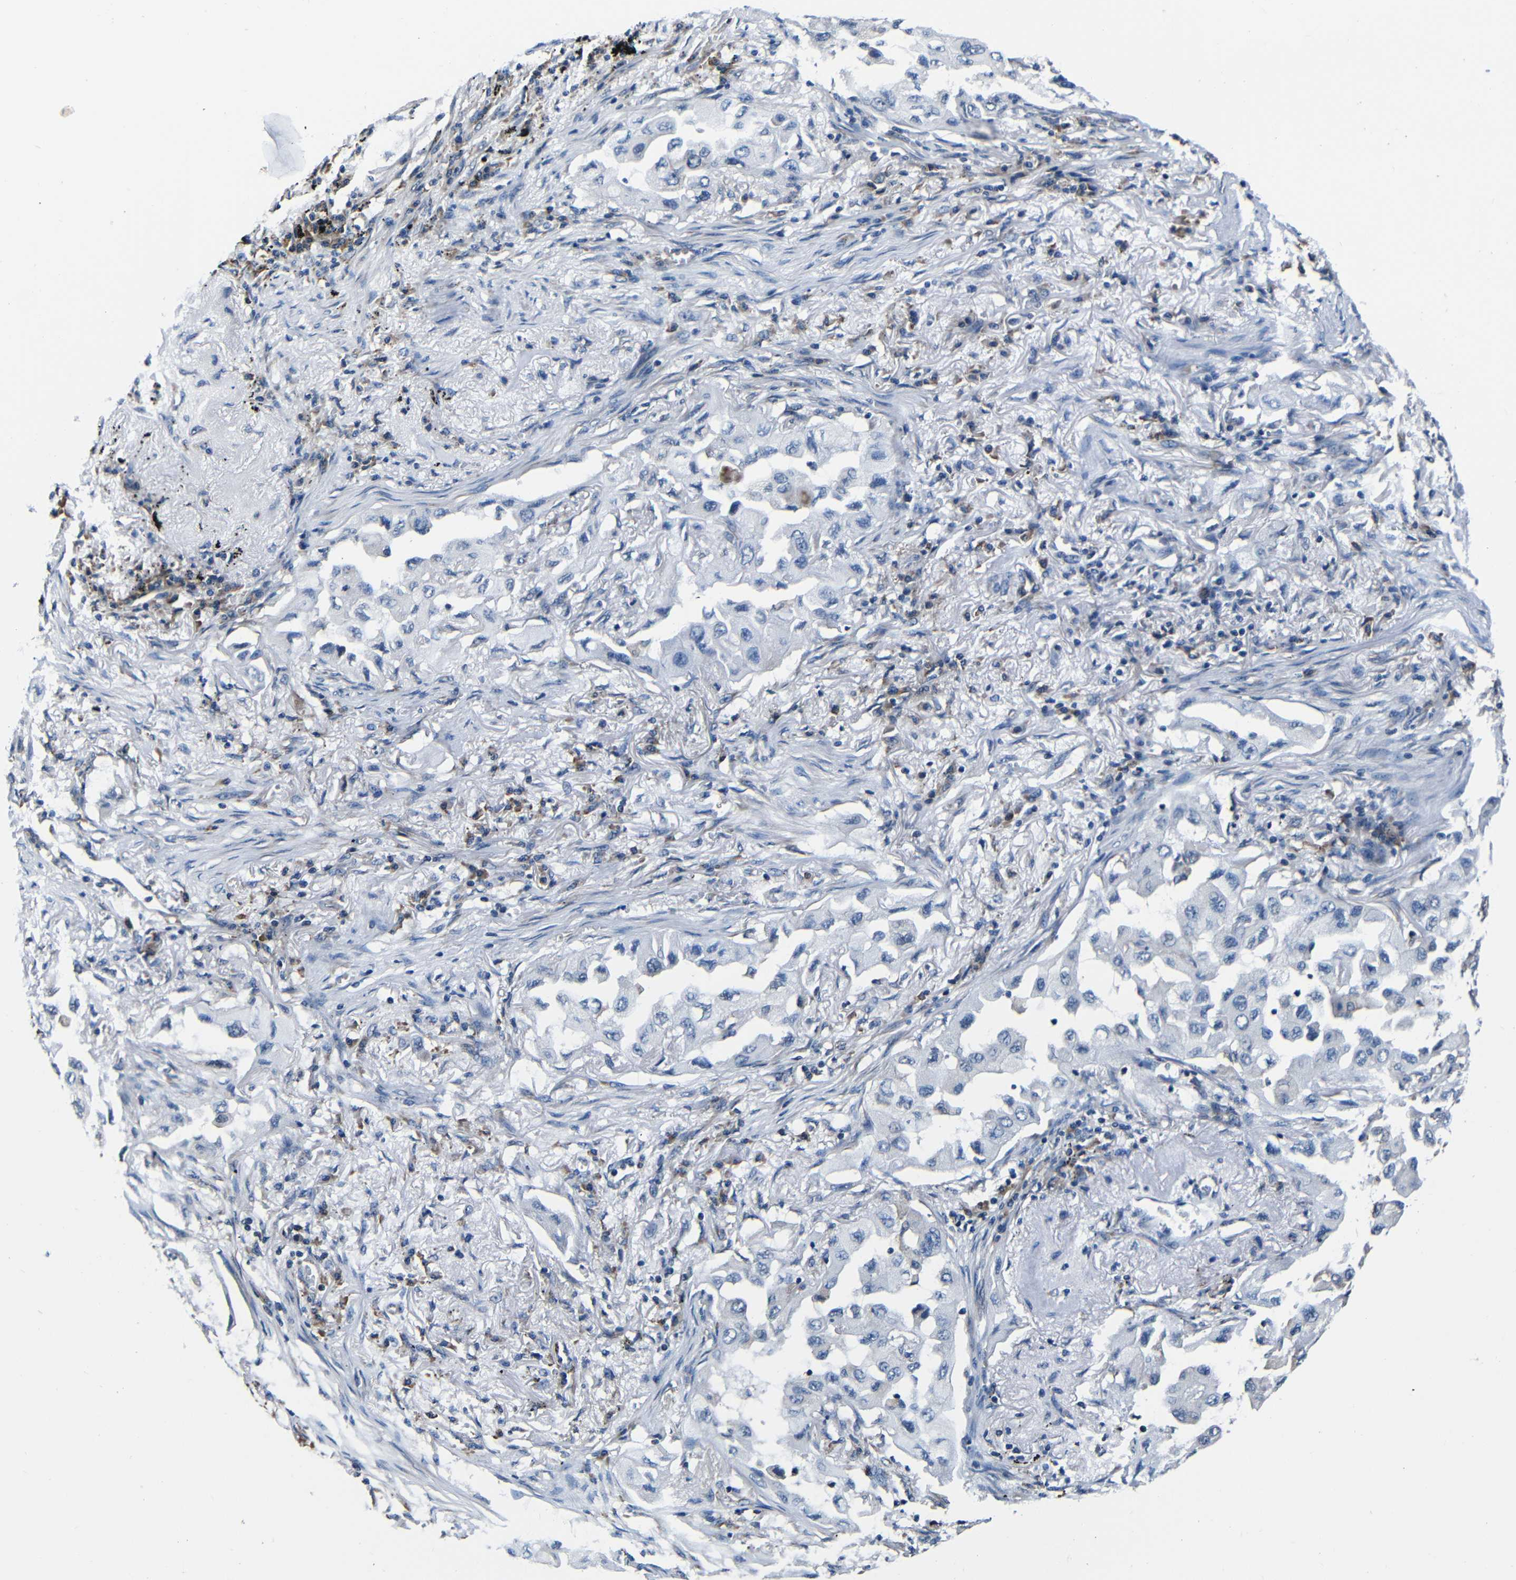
{"staining": {"intensity": "weak", "quantity": "<25%", "location": "cytoplasmic/membranous"}, "tissue": "lung cancer", "cell_type": "Tumor cells", "image_type": "cancer", "snomed": [{"axis": "morphology", "description": "Adenocarcinoma, NOS"}, {"axis": "topography", "description": "Lung"}], "caption": "Immunohistochemistry of human lung cancer reveals no positivity in tumor cells.", "gene": "NCBP3", "patient": {"sex": "female", "age": 65}}